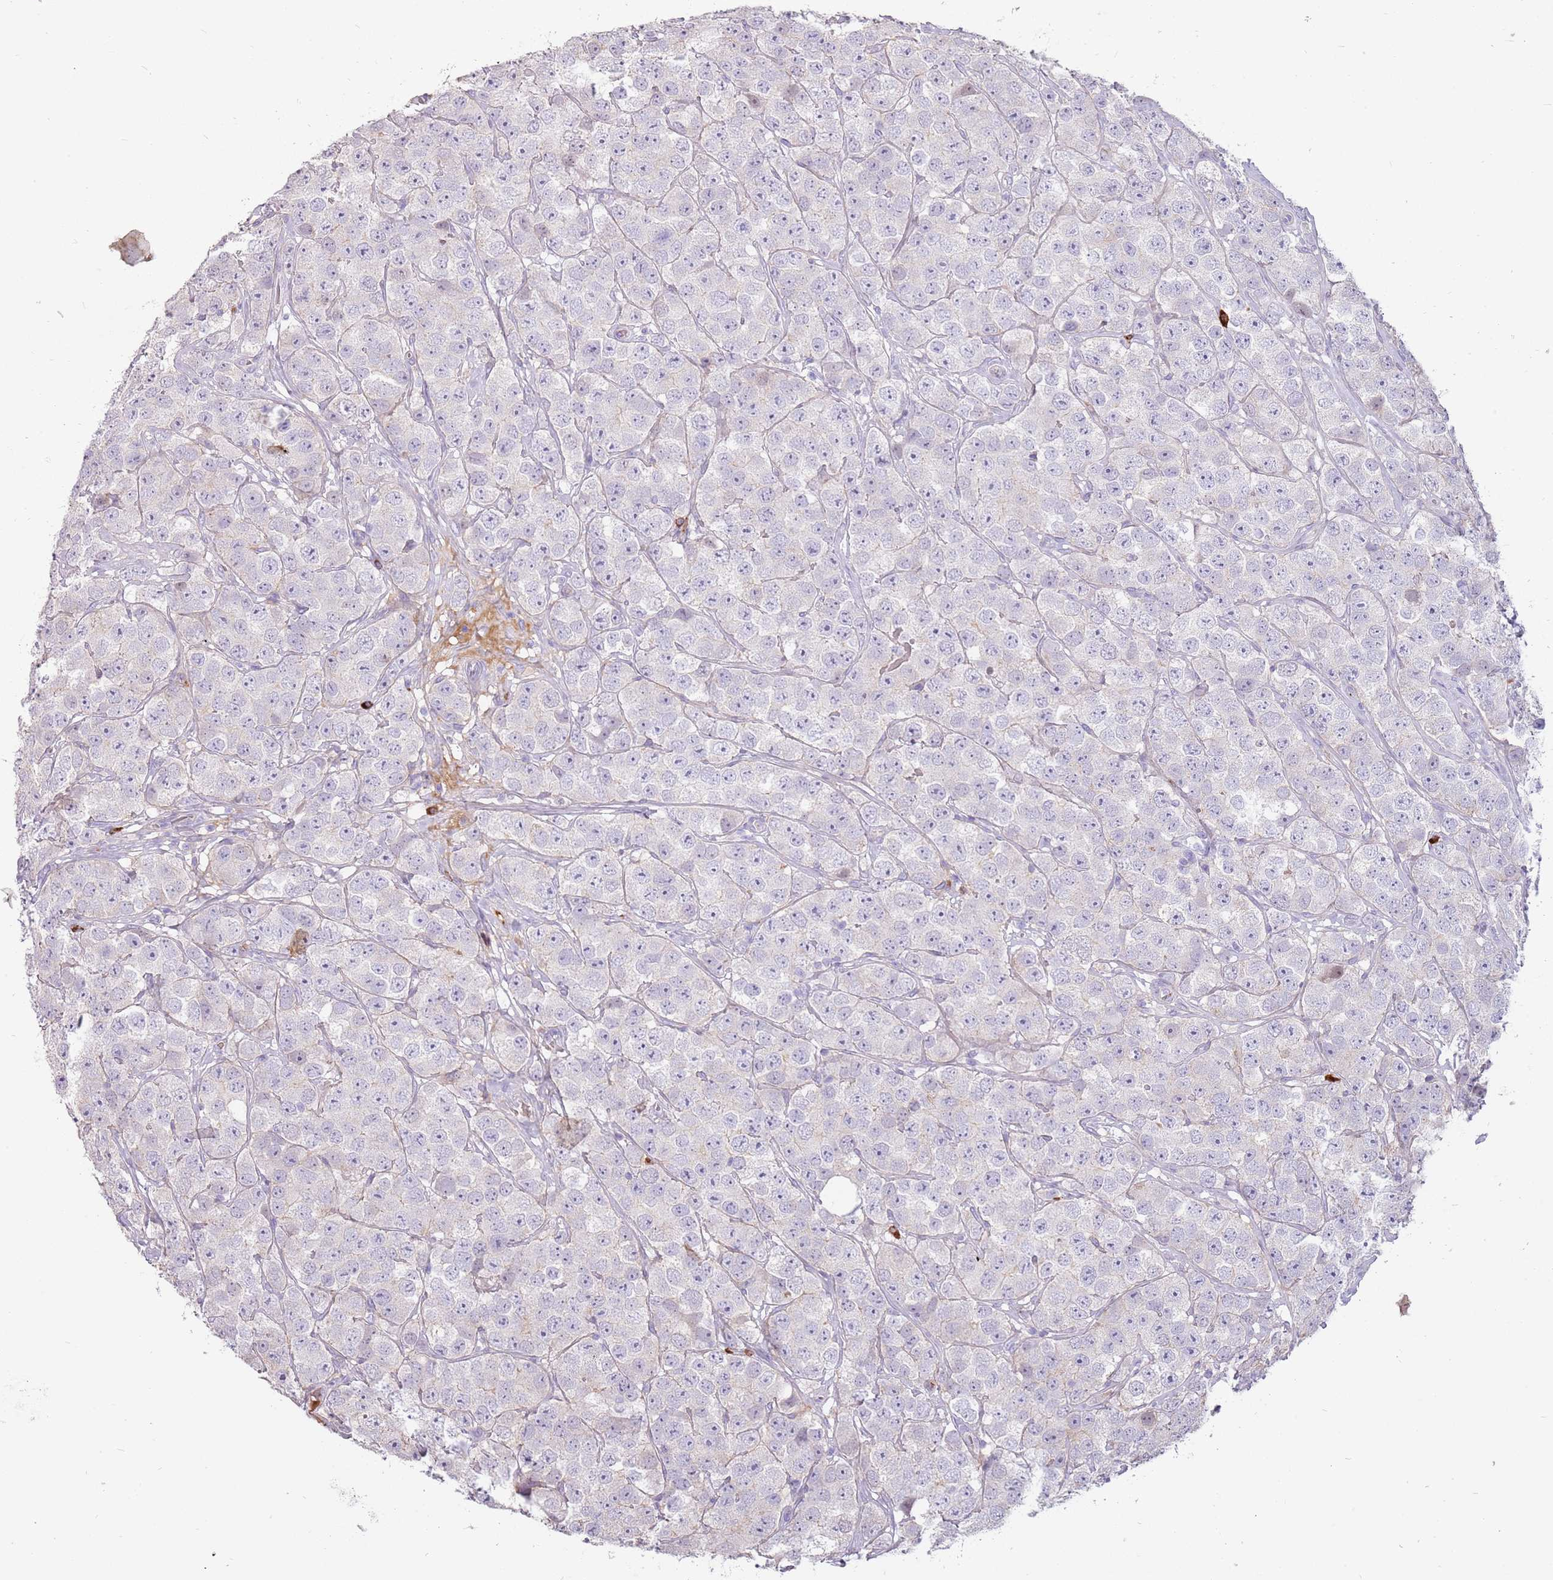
{"staining": {"intensity": "negative", "quantity": "none", "location": "none"}, "tissue": "testis cancer", "cell_type": "Tumor cells", "image_type": "cancer", "snomed": [{"axis": "morphology", "description": "Seminoma, NOS"}, {"axis": "topography", "description": "Testis"}], "caption": "This is an immunohistochemistry micrograph of human seminoma (testis). There is no positivity in tumor cells.", "gene": "MCUB", "patient": {"sex": "male", "age": 28}}